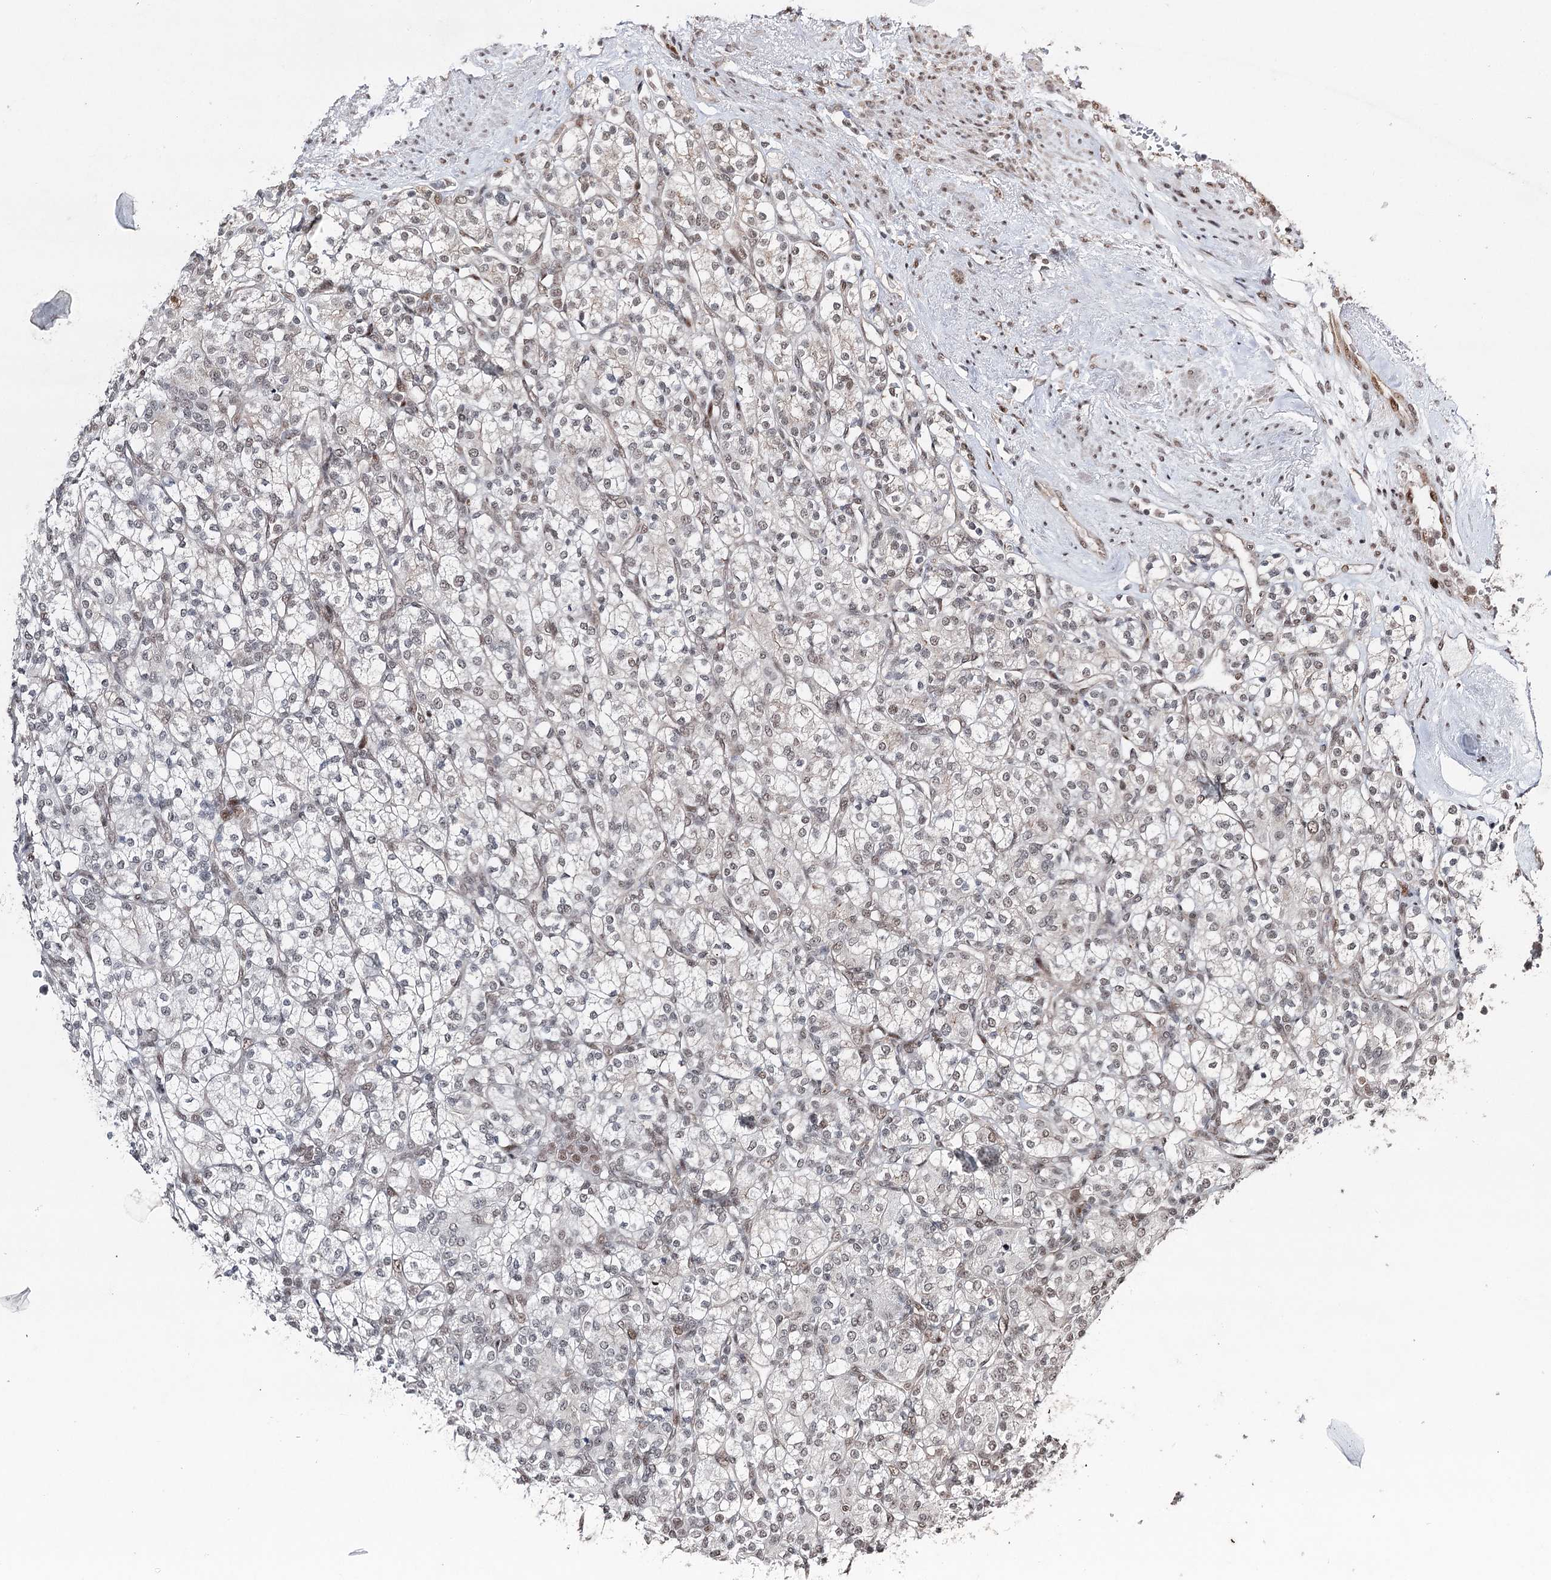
{"staining": {"intensity": "weak", "quantity": "<25%", "location": "nuclear"}, "tissue": "renal cancer", "cell_type": "Tumor cells", "image_type": "cancer", "snomed": [{"axis": "morphology", "description": "Adenocarcinoma, NOS"}, {"axis": "topography", "description": "Kidney"}], "caption": "Immunohistochemical staining of human renal cancer (adenocarcinoma) shows no significant positivity in tumor cells.", "gene": "PDCD4", "patient": {"sex": "male", "age": 77}}